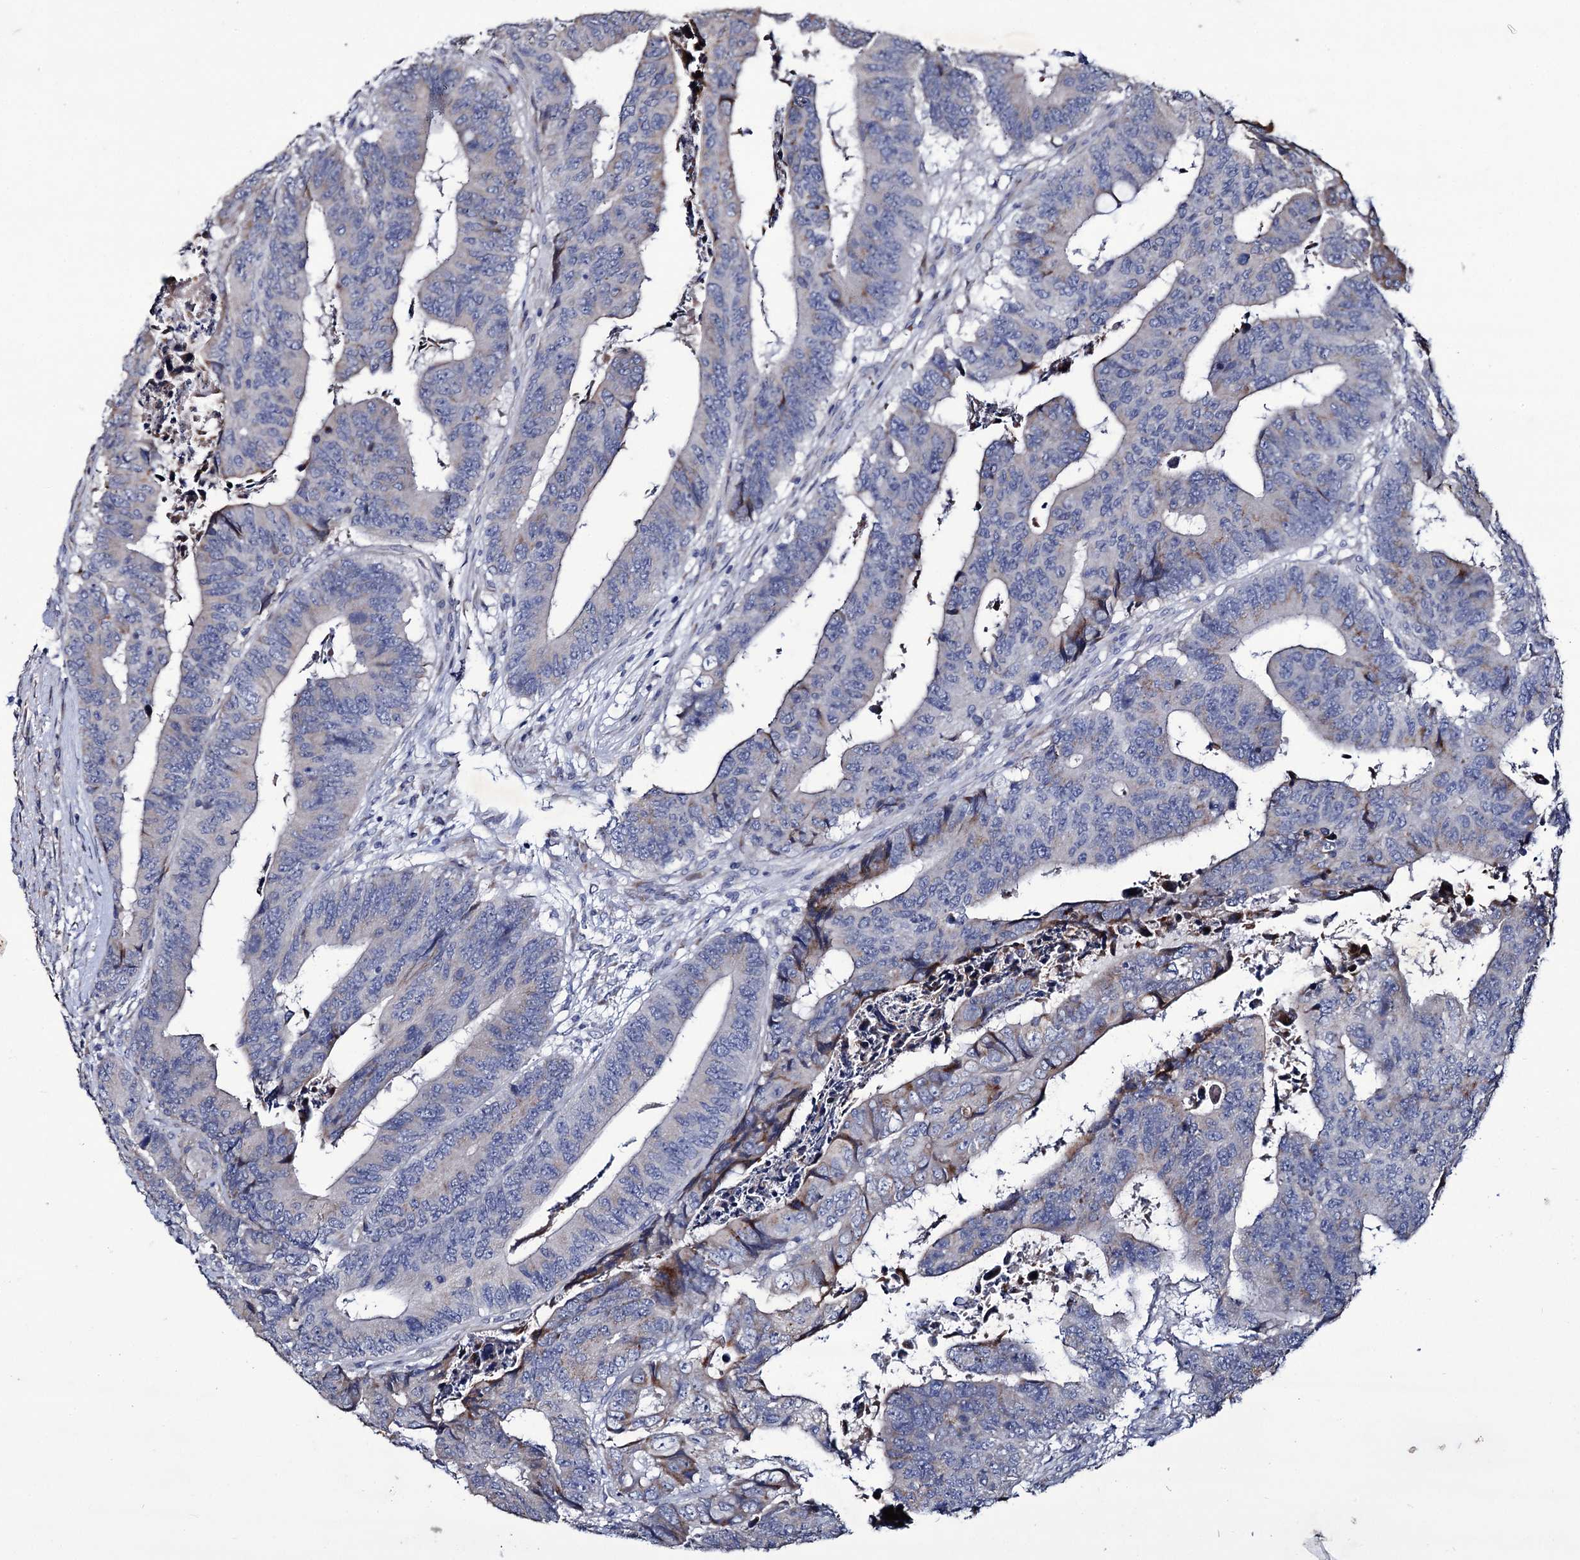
{"staining": {"intensity": "moderate", "quantity": "<25%", "location": "cytoplasmic/membranous"}, "tissue": "colorectal cancer", "cell_type": "Tumor cells", "image_type": "cancer", "snomed": [{"axis": "morphology", "description": "Adenocarcinoma, NOS"}, {"axis": "topography", "description": "Rectum"}], "caption": "The immunohistochemical stain shows moderate cytoplasmic/membranous staining in tumor cells of adenocarcinoma (colorectal) tissue.", "gene": "TUBGCP5", "patient": {"sex": "male", "age": 84}}